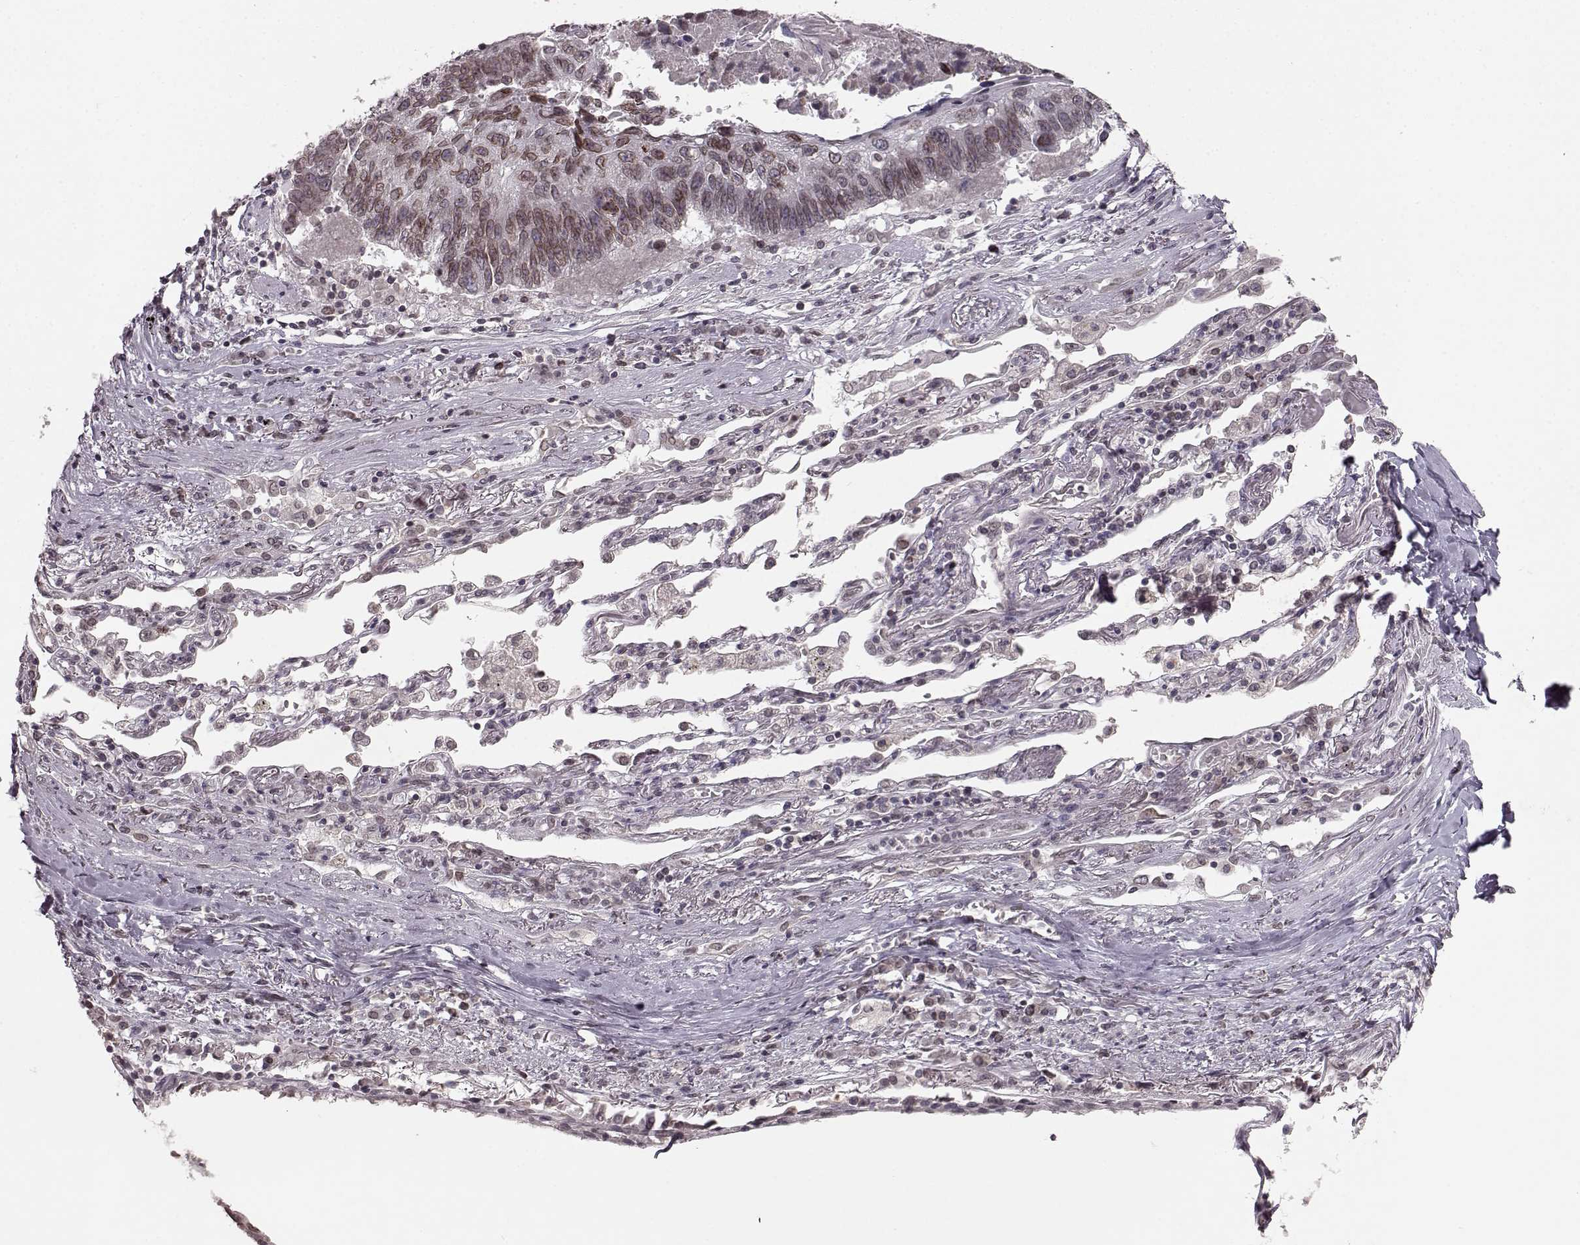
{"staining": {"intensity": "moderate", "quantity": ">75%", "location": "cytoplasmic/membranous,nuclear"}, "tissue": "lung cancer", "cell_type": "Tumor cells", "image_type": "cancer", "snomed": [{"axis": "morphology", "description": "Squamous cell carcinoma, NOS"}, {"axis": "topography", "description": "Lung"}], "caption": "Immunohistochemical staining of human lung cancer displays medium levels of moderate cytoplasmic/membranous and nuclear staining in approximately >75% of tumor cells.", "gene": "DCAF12", "patient": {"sex": "male", "age": 73}}